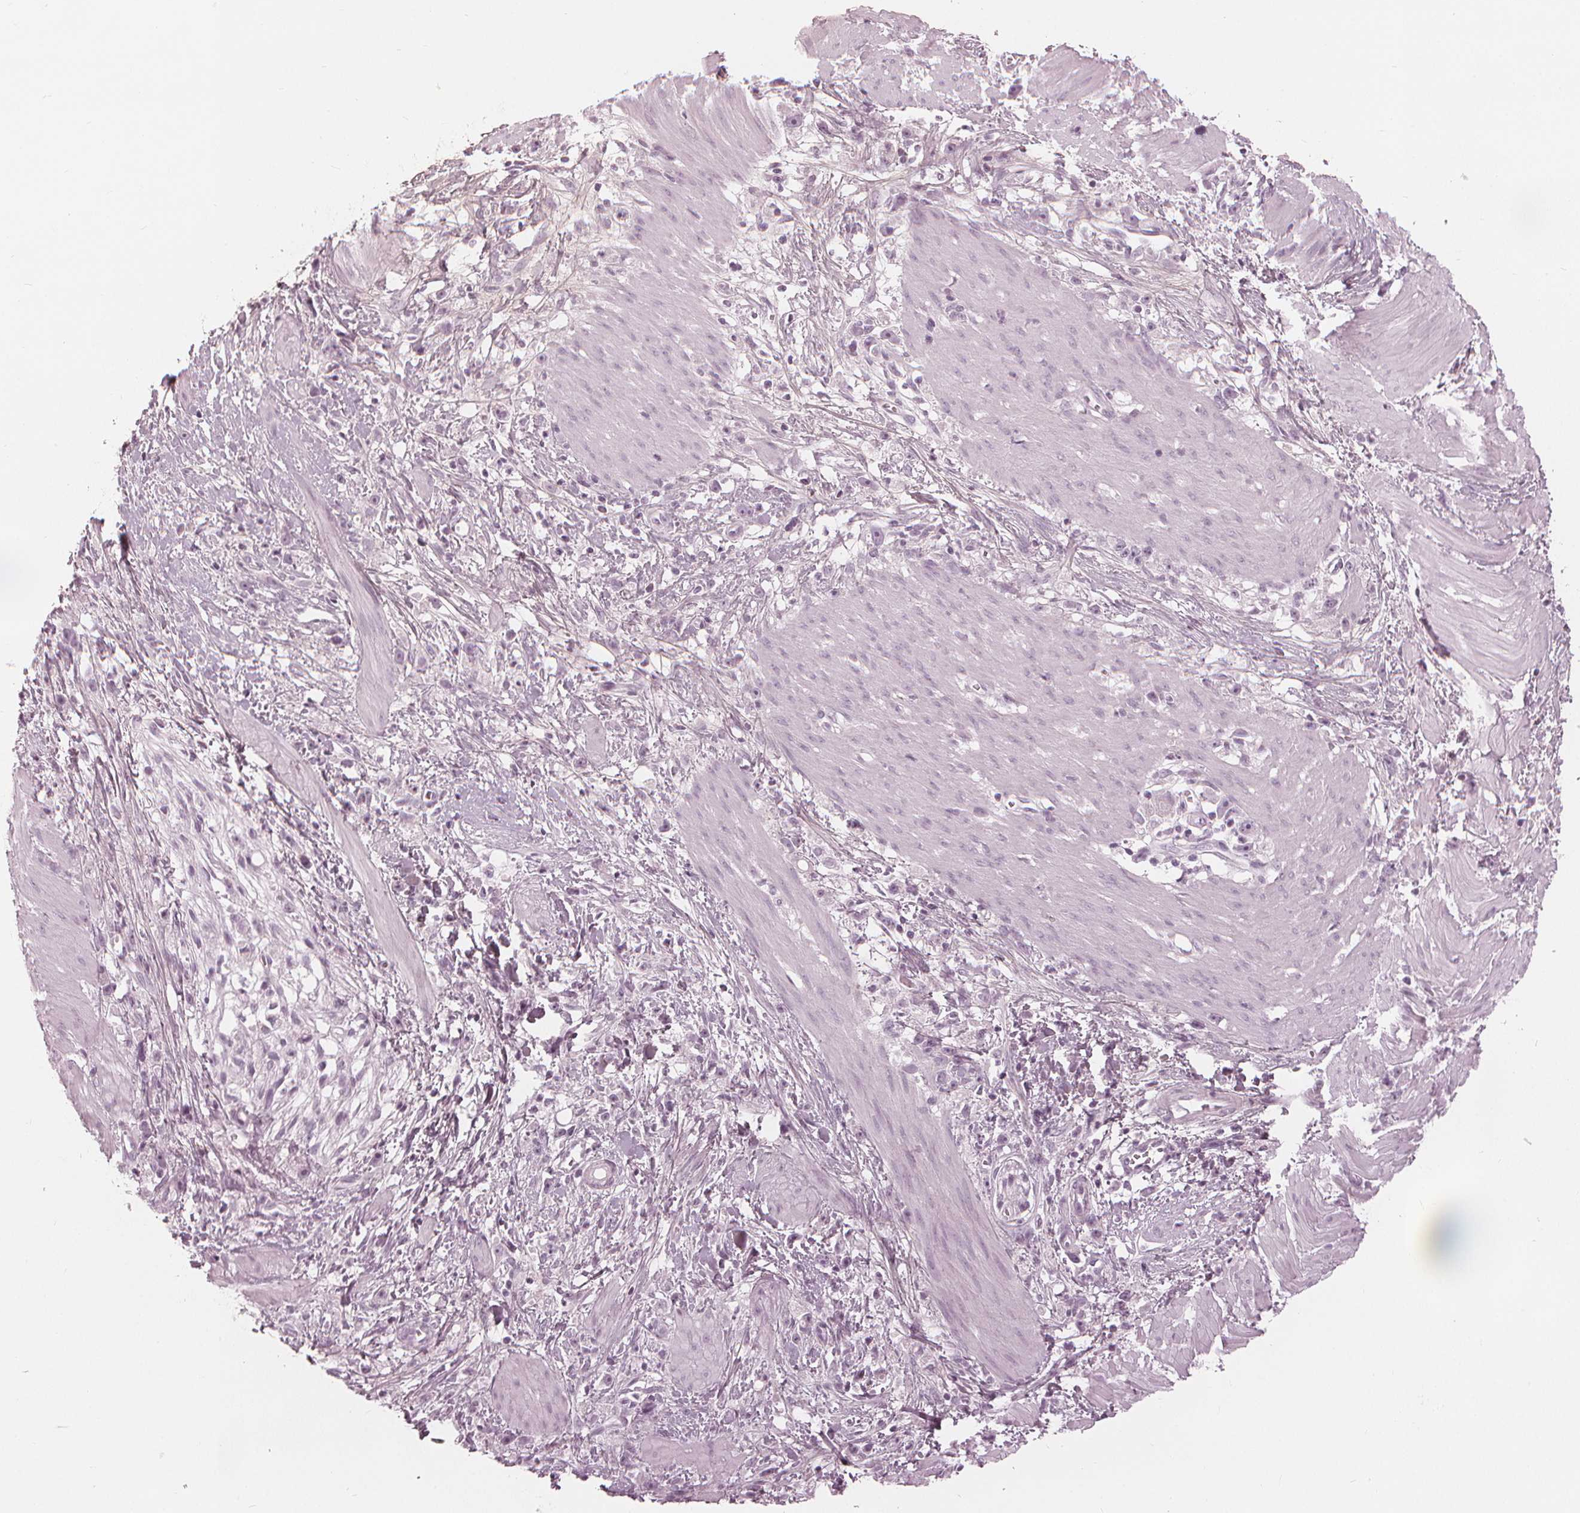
{"staining": {"intensity": "negative", "quantity": "none", "location": "none"}, "tissue": "stomach cancer", "cell_type": "Tumor cells", "image_type": "cancer", "snomed": [{"axis": "morphology", "description": "Adenocarcinoma, NOS"}, {"axis": "topography", "description": "Stomach"}], "caption": "Immunohistochemical staining of stomach adenocarcinoma demonstrates no significant positivity in tumor cells.", "gene": "PAEP", "patient": {"sex": "female", "age": 59}}